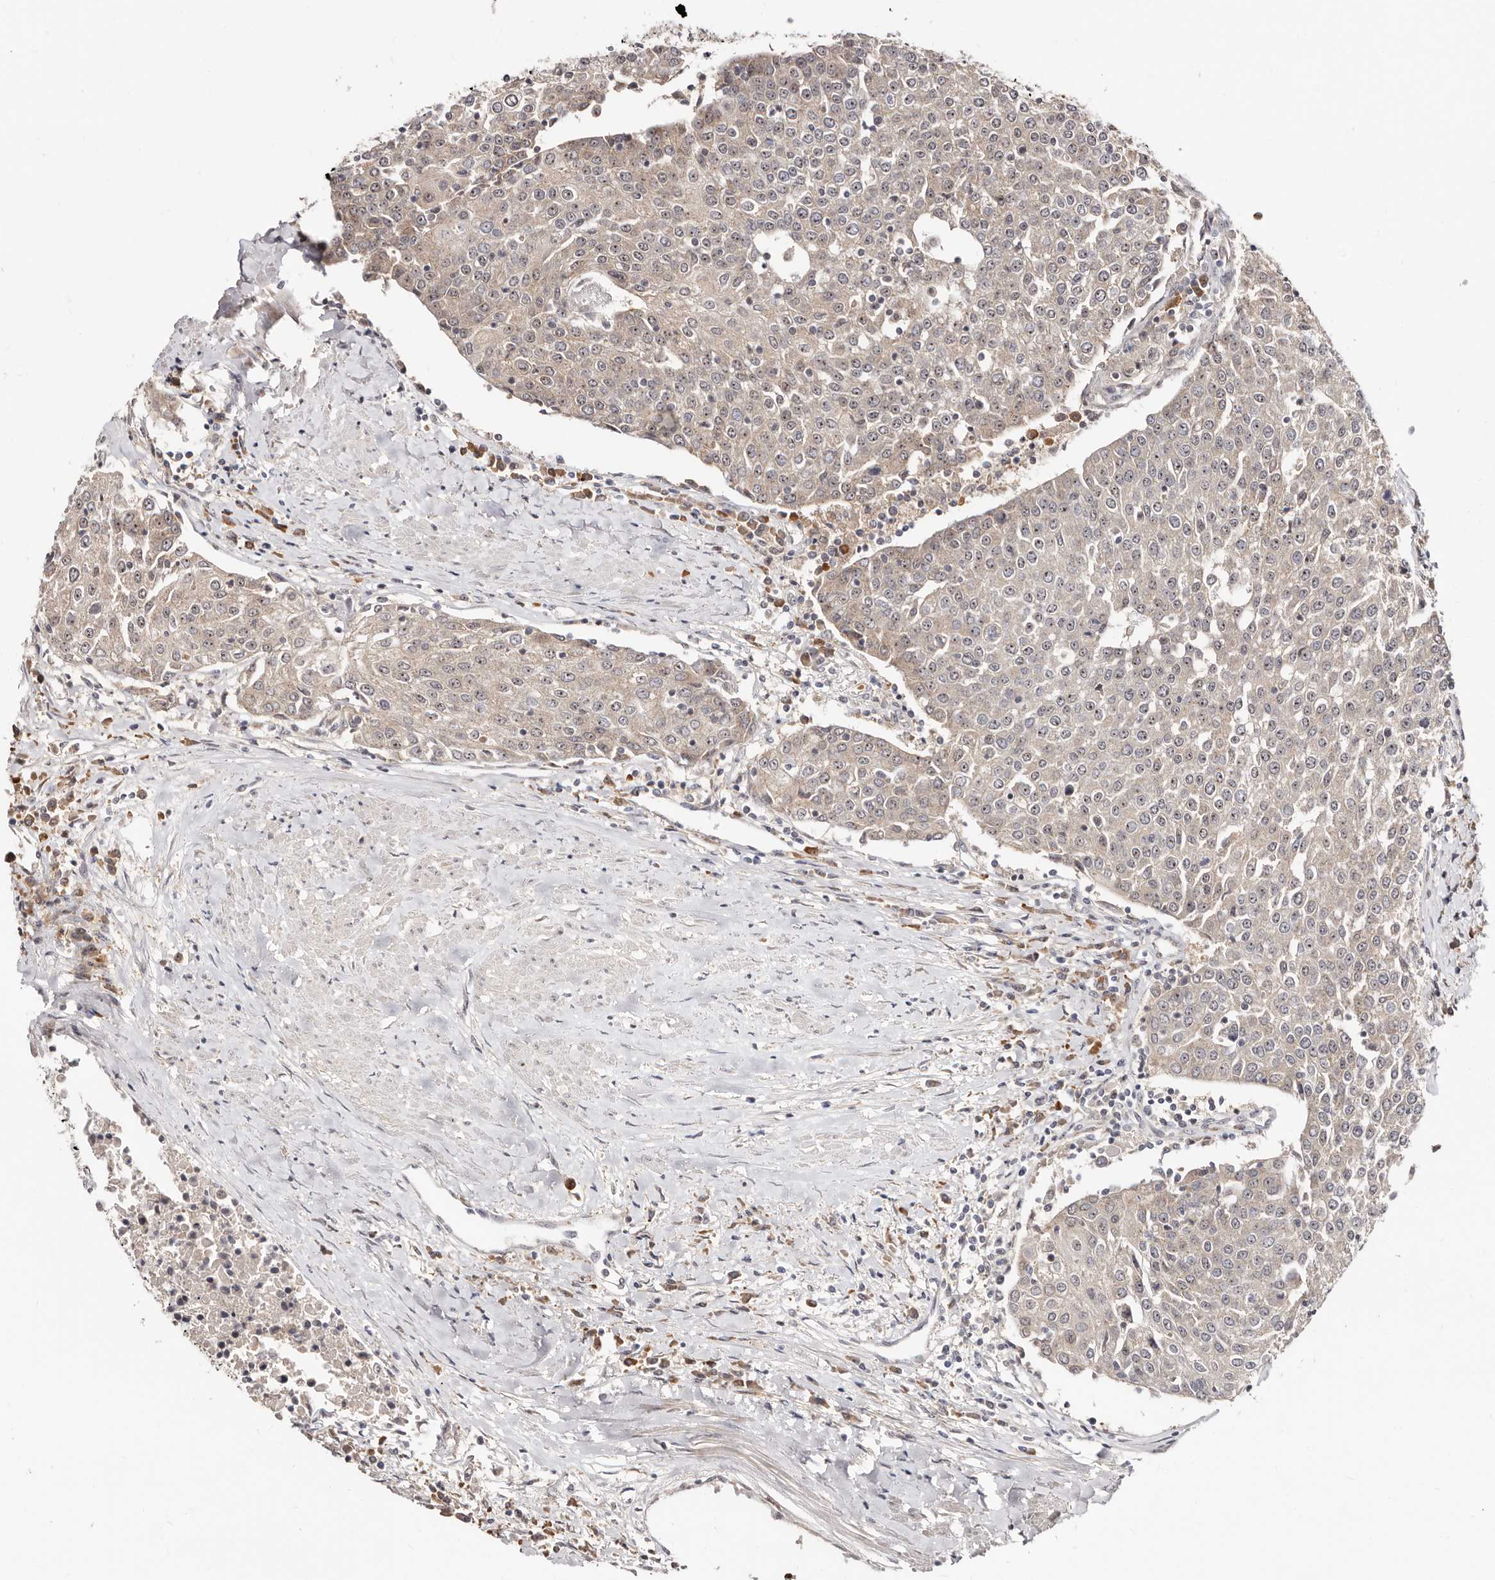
{"staining": {"intensity": "negative", "quantity": "none", "location": "none"}, "tissue": "urothelial cancer", "cell_type": "Tumor cells", "image_type": "cancer", "snomed": [{"axis": "morphology", "description": "Urothelial carcinoma, High grade"}, {"axis": "topography", "description": "Urinary bladder"}], "caption": "Tumor cells are negative for brown protein staining in urothelial cancer.", "gene": "APOL6", "patient": {"sex": "female", "age": 85}}